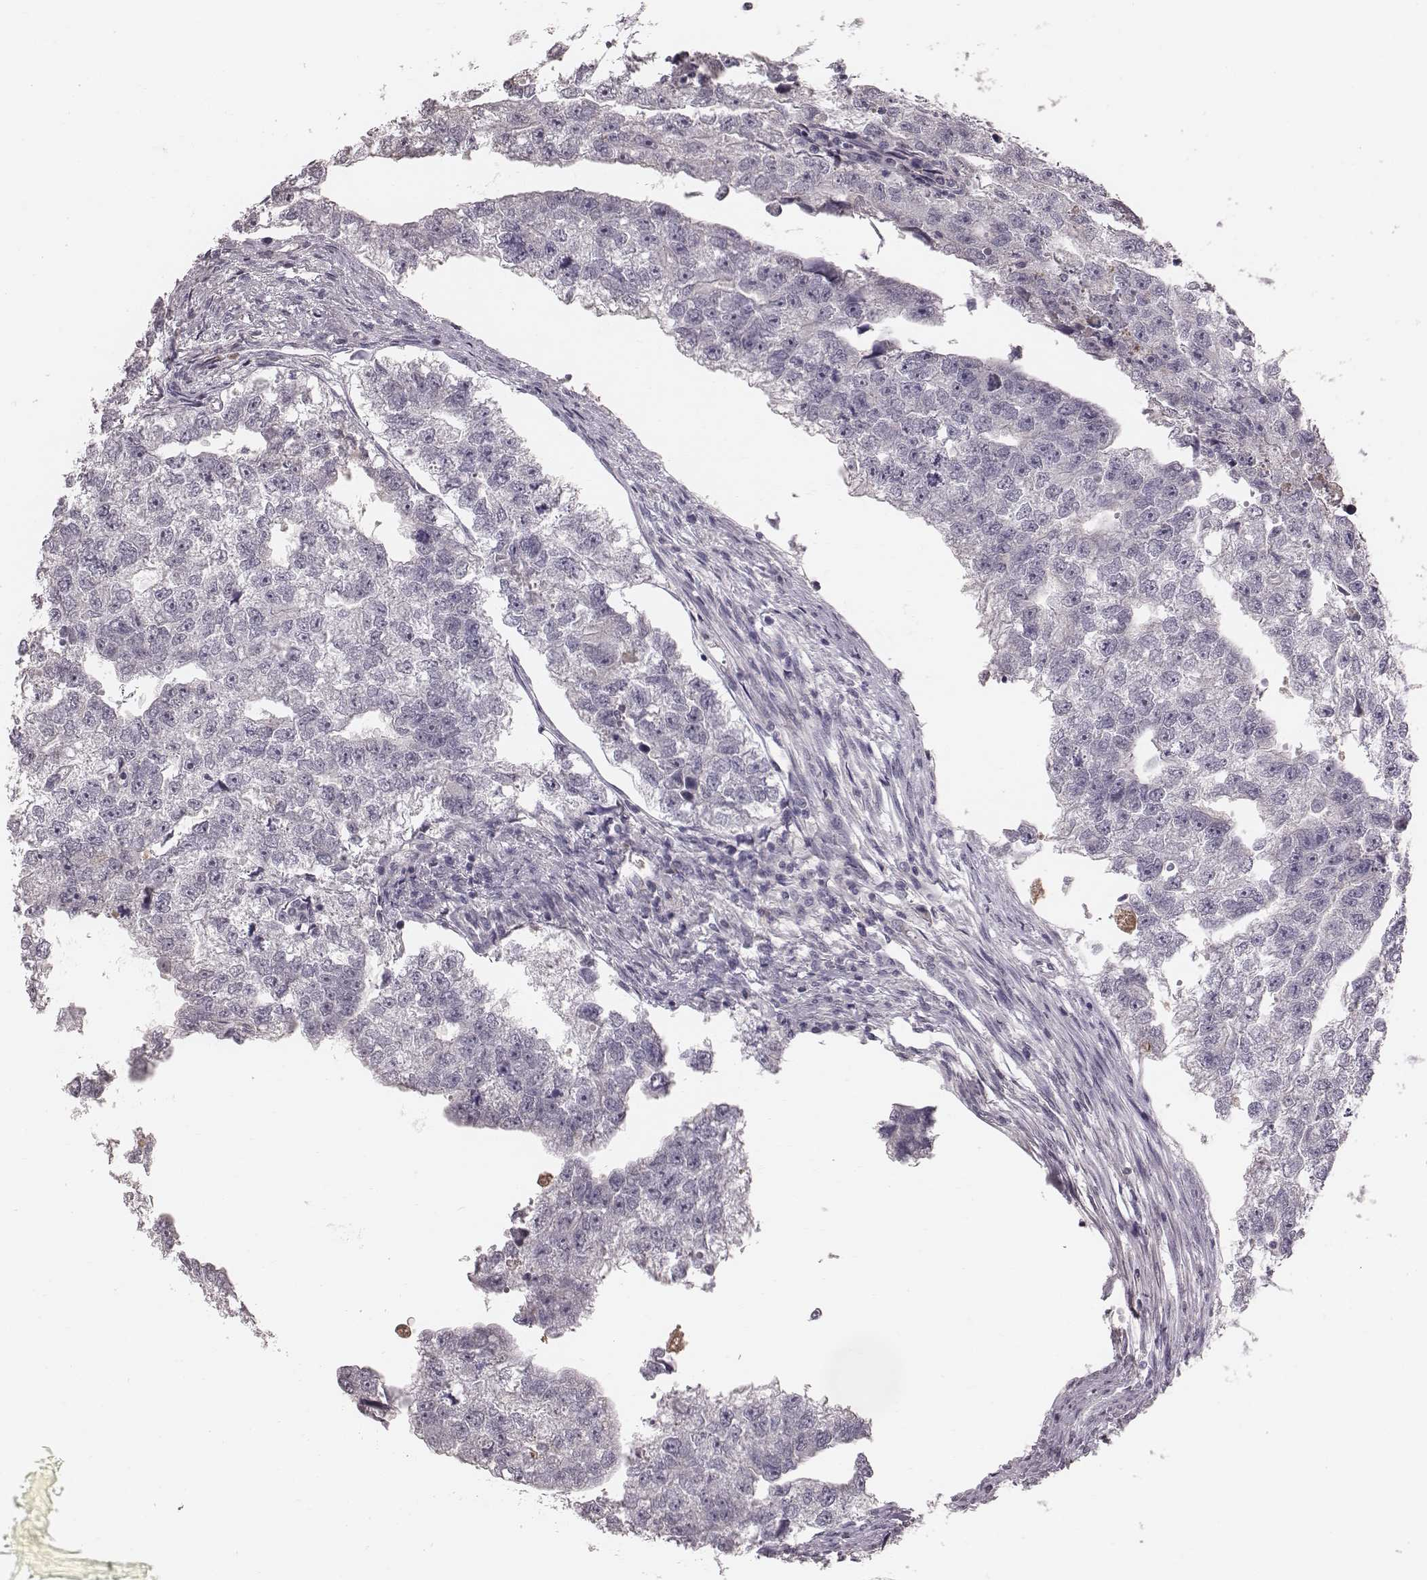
{"staining": {"intensity": "negative", "quantity": "none", "location": "none"}, "tissue": "testis cancer", "cell_type": "Tumor cells", "image_type": "cancer", "snomed": [{"axis": "morphology", "description": "Carcinoma, Embryonal, NOS"}, {"axis": "morphology", "description": "Teratoma, malignant, NOS"}, {"axis": "topography", "description": "Testis"}], "caption": "This is a photomicrograph of immunohistochemistry staining of testis cancer (embryonal carcinoma), which shows no staining in tumor cells.", "gene": "CFTR", "patient": {"sex": "male", "age": 44}}